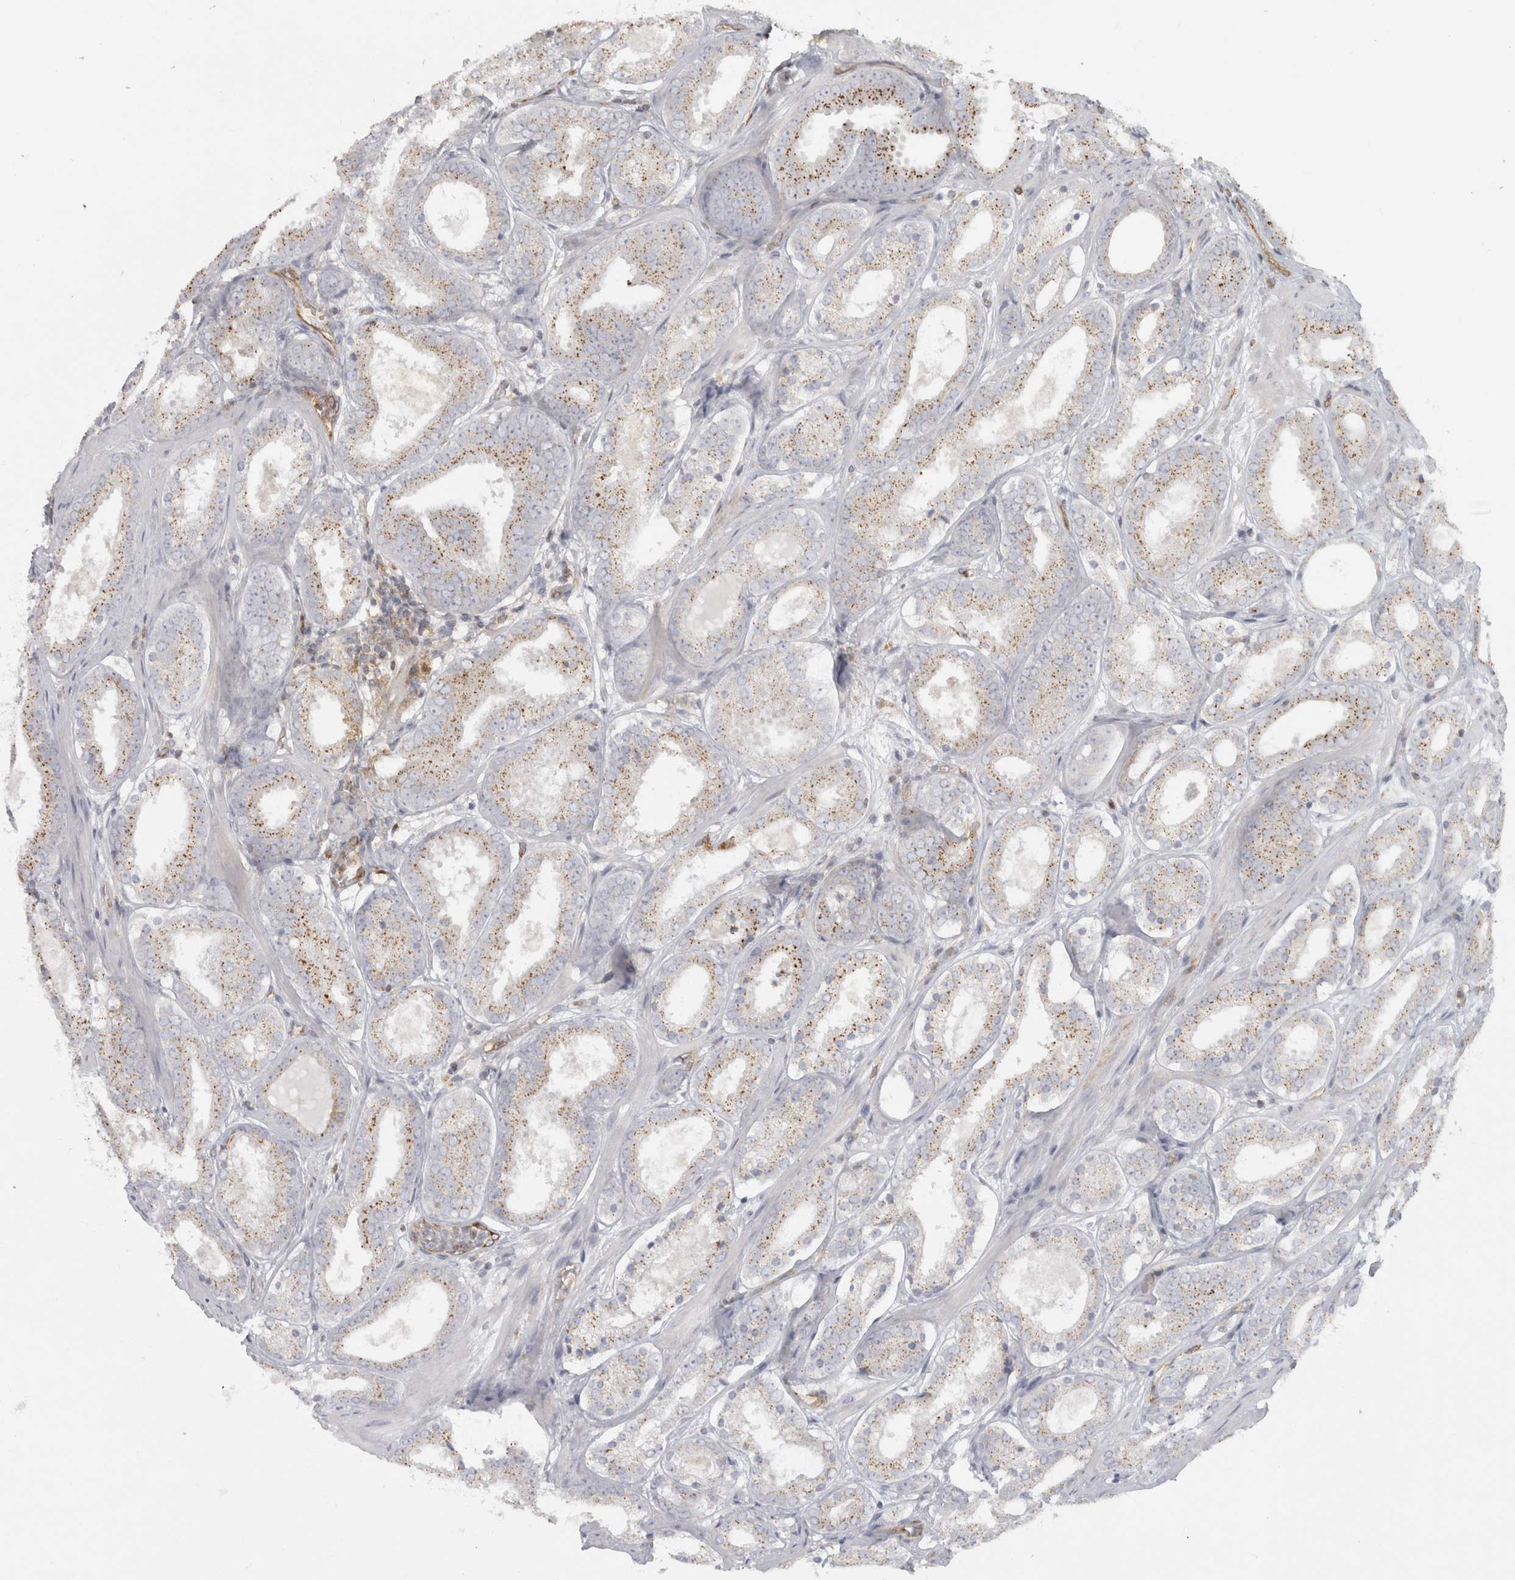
{"staining": {"intensity": "moderate", "quantity": "<25%", "location": "cytoplasmic/membranous"}, "tissue": "prostate cancer", "cell_type": "Tumor cells", "image_type": "cancer", "snomed": [{"axis": "morphology", "description": "Adenocarcinoma, Low grade"}, {"axis": "topography", "description": "Prostate"}], "caption": "IHC staining of prostate adenocarcinoma (low-grade), which displays low levels of moderate cytoplasmic/membranous staining in approximately <25% of tumor cells indicating moderate cytoplasmic/membranous protein positivity. The staining was performed using DAB (brown) for protein detection and nuclei were counterstained in hematoxylin (blue).", "gene": "HLA-E", "patient": {"sex": "male", "age": 69}}